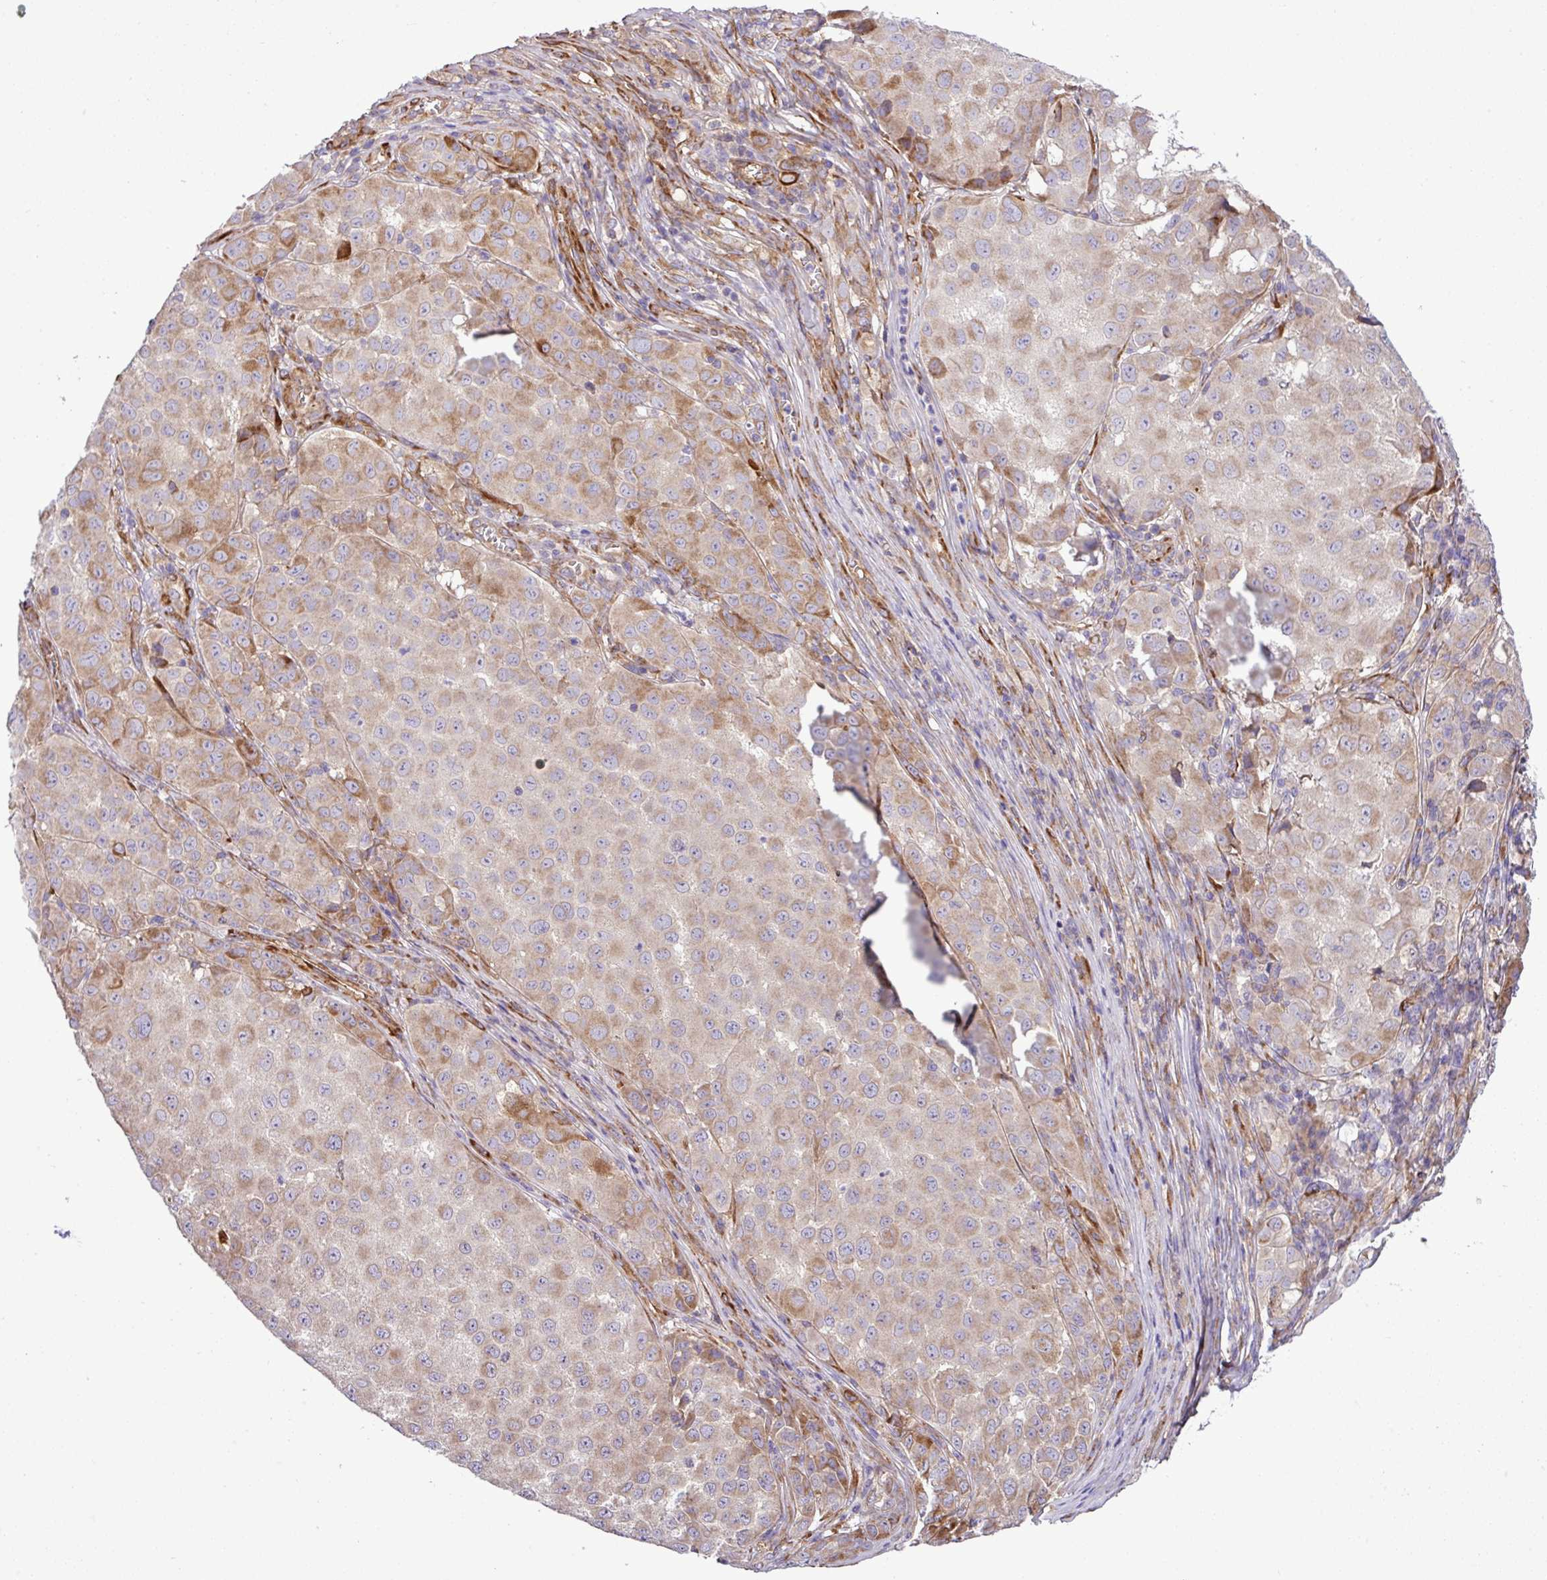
{"staining": {"intensity": "moderate", "quantity": "25%-75%", "location": "cytoplasmic/membranous"}, "tissue": "melanoma", "cell_type": "Tumor cells", "image_type": "cancer", "snomed": [{"axis": "morphology", "description": "Malignant melanoma, NOS"}, {"axis": "topography", "description": "Skin"}], "caption": "Malignant melanoma tissue exhibits moderate cytoplasmic/membranous expression in approximately 25%-75% of tumor cells, visualized by immunohistochemistry.", "gene": "CWH43", "patient": {"sex": "male", "age": 64}}